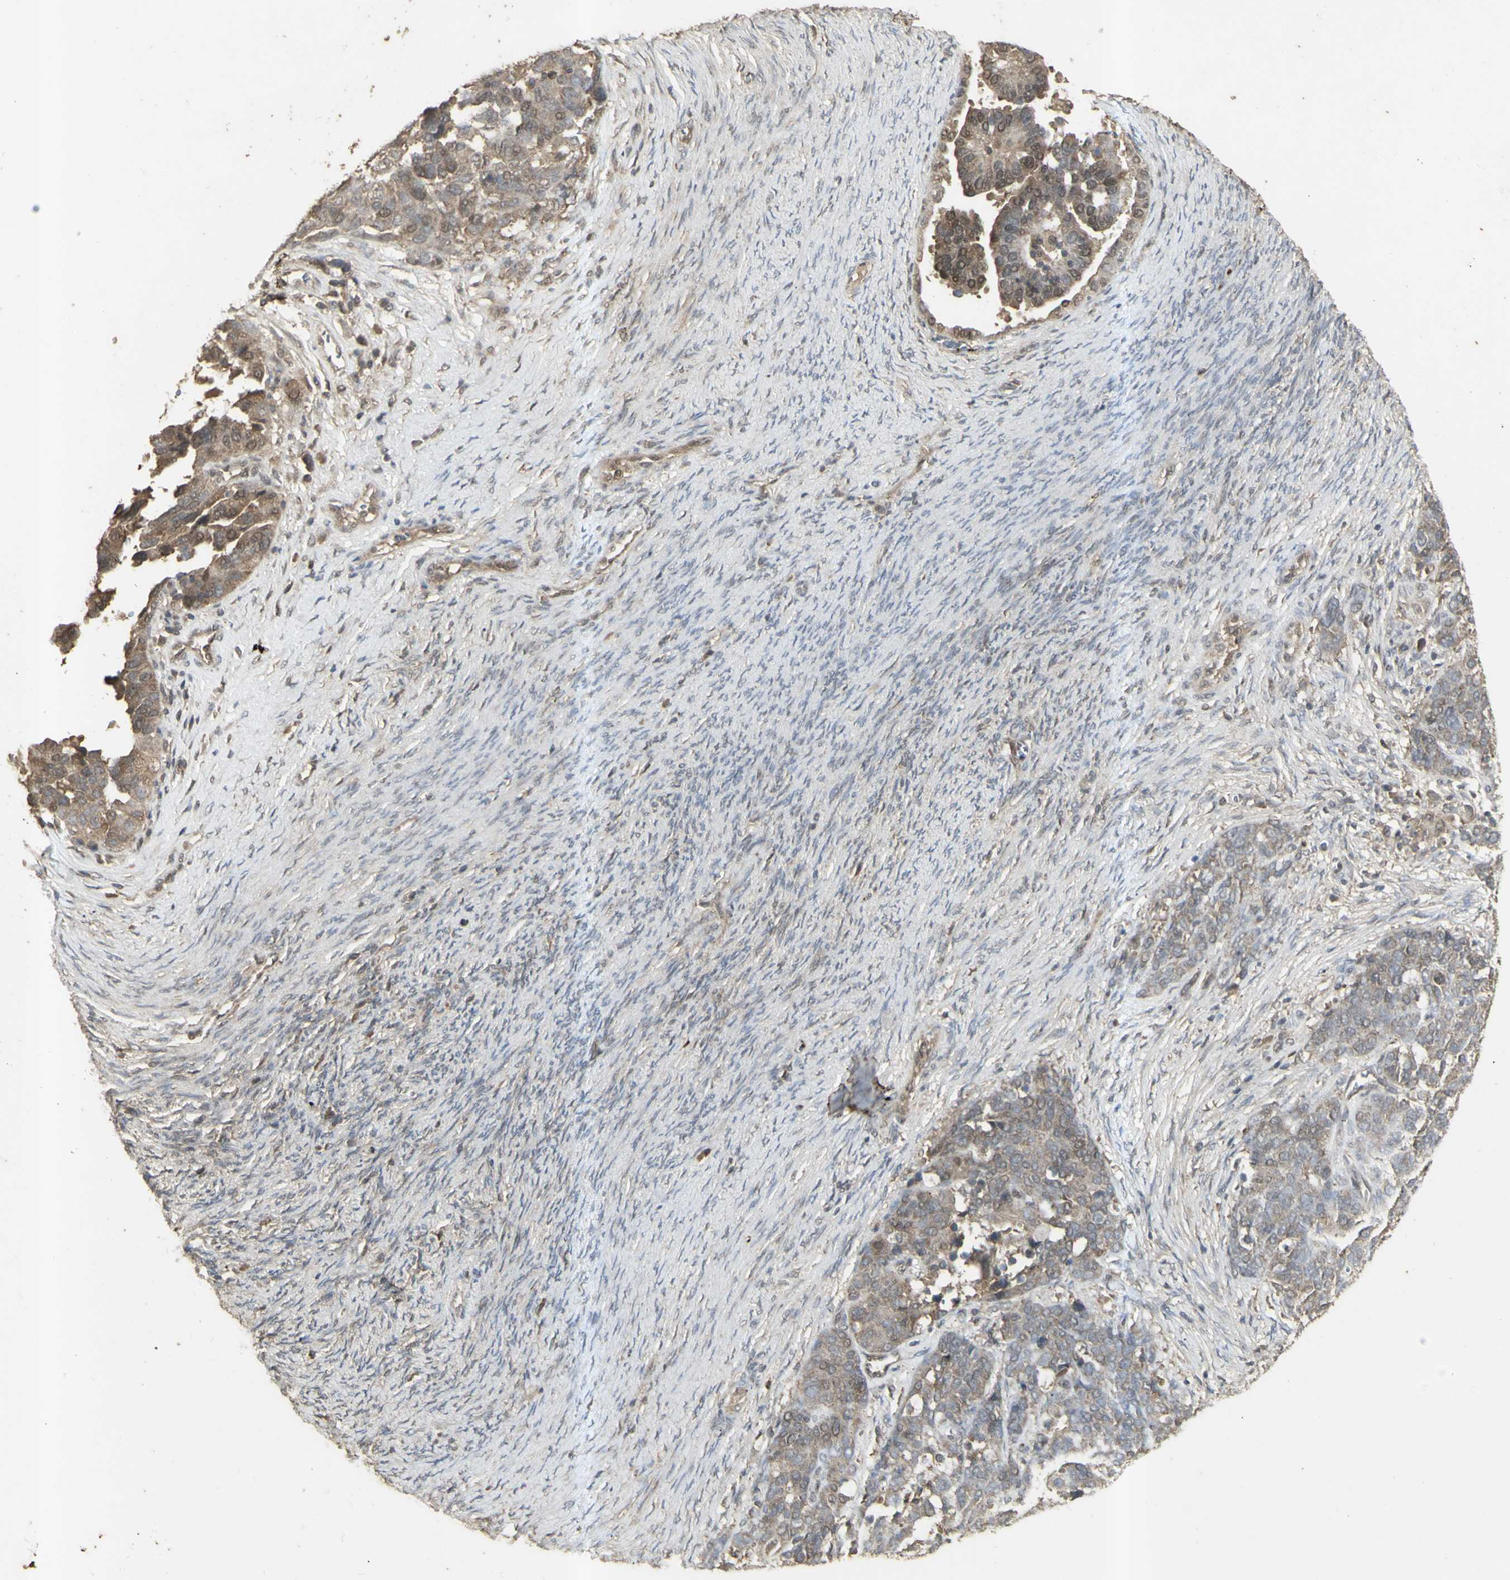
{"staining": {"intensity": "weak", "quantity": "<25%", "location": "cytoplasmic/membranous"}, "tissue": "ovarian cancer", "cell_type": "Tumor cells", "image_type": "cancer", "snomed": [{"axis": "morphology", "description": "Cystadenocarcinoma, serous, NOS"}, {"axis": "topography", "description": "Ovary"}], "caption": "This histopathology image is of serous cystadenocarcinoma (ovarian) stained with IHC to label a protein in brown with the nuclei are counter-stained blue. There is no positivity in tumor cells.", "gene": "ALOX12", "patient": {"sex": "female", "age": 44}}